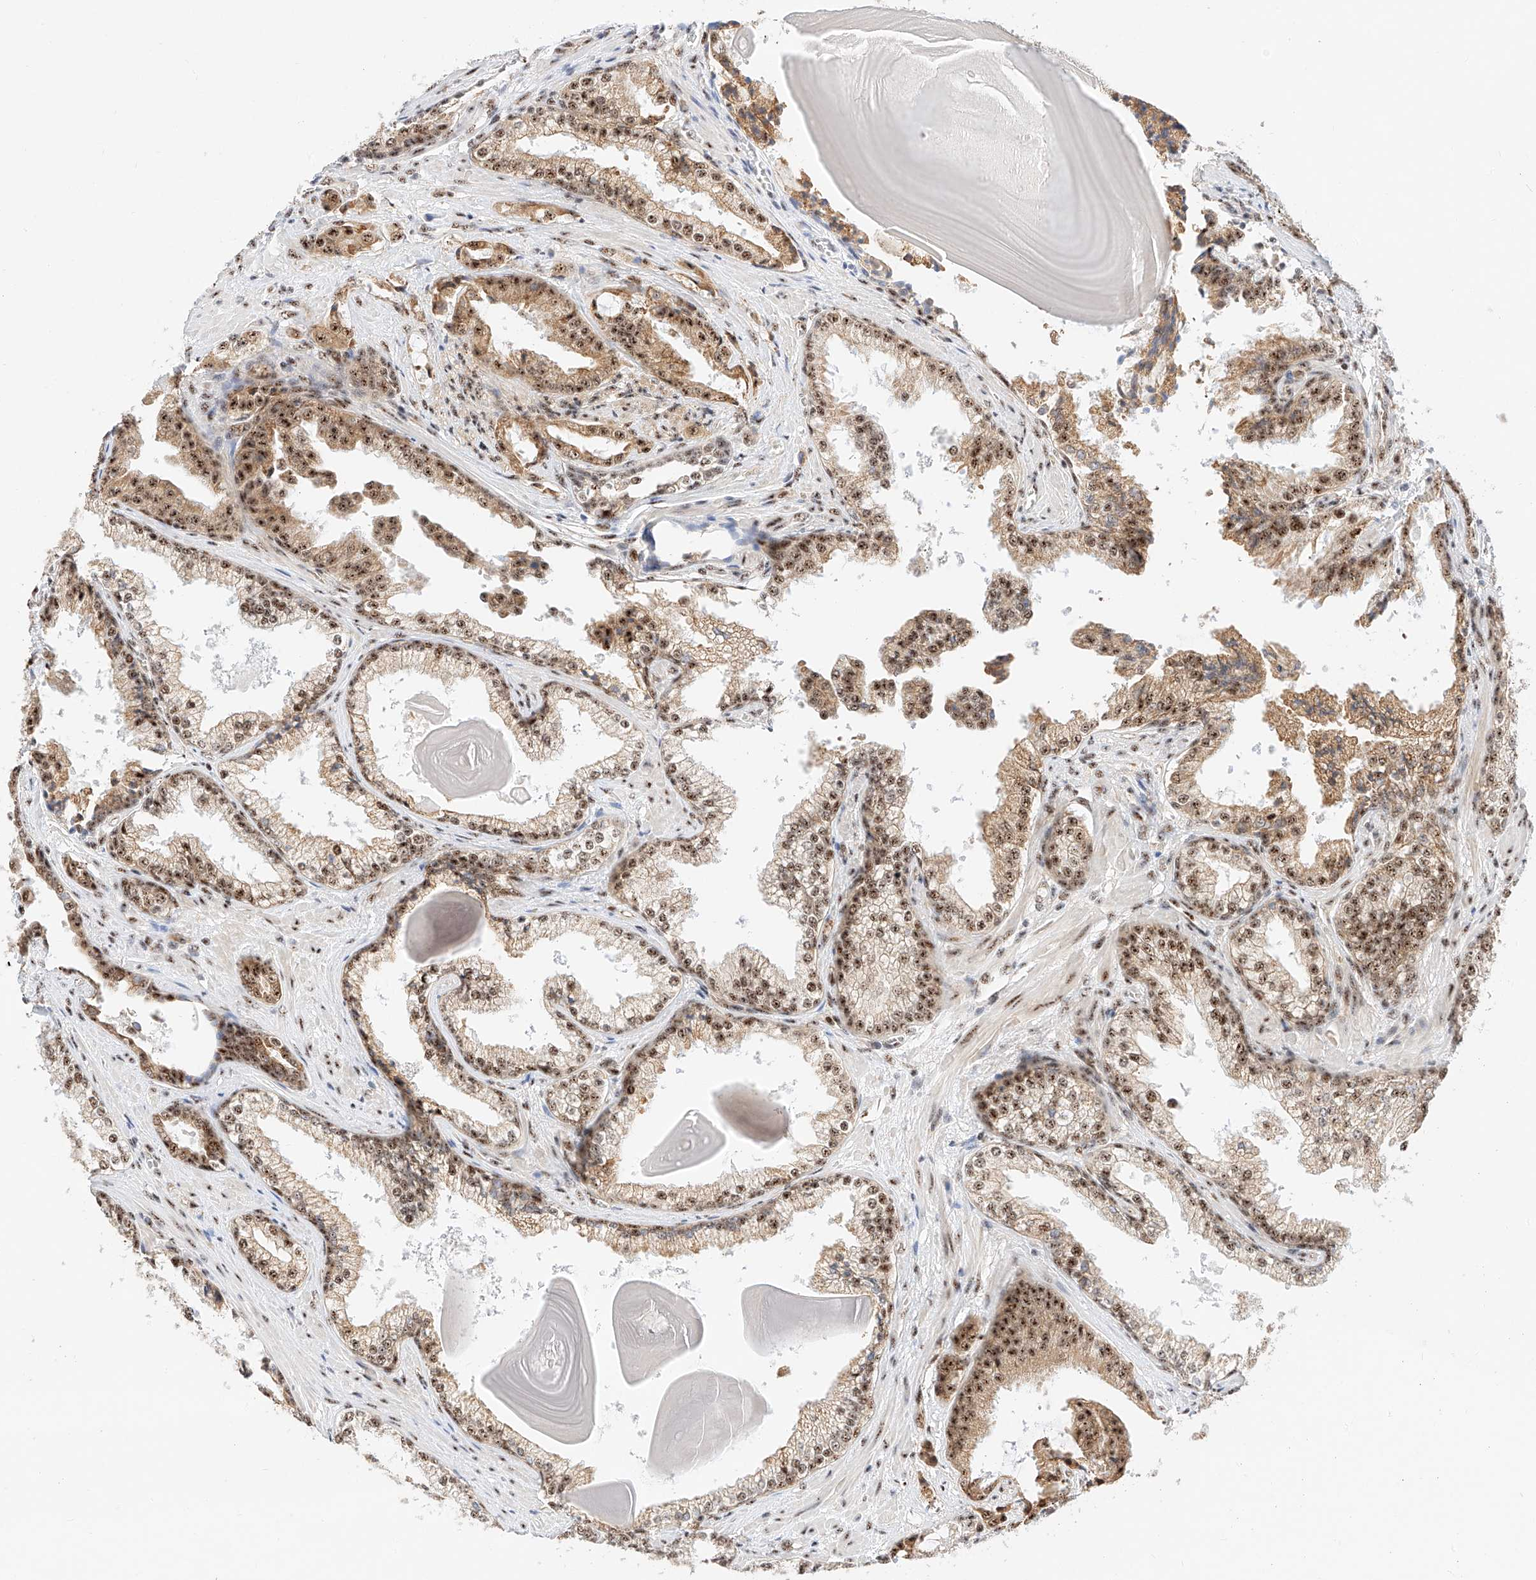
{"staining": {"intensity": "moderate", "quantity": ">75%", "location": "cytoplasmic/membranous,nuclear"}, "tissue": "prostate cancer", "cell_type": "Tumor cells", "image_type": "cancer", "snomed": [{"axis": "morphology", "description": "Adenocarcinoma, High grade"}, {"axis": "topography", "description": "Prostate"}], "caption": "Immunohistochemical staining of human prostate cancer exhibits medium levels of moderate cytoplasmic/membranous and nuclear protein positivity in approximately >75% of tumor cells.", "gene": "ATXN7L2", "patient": {"sex": "male", "age": 73}}